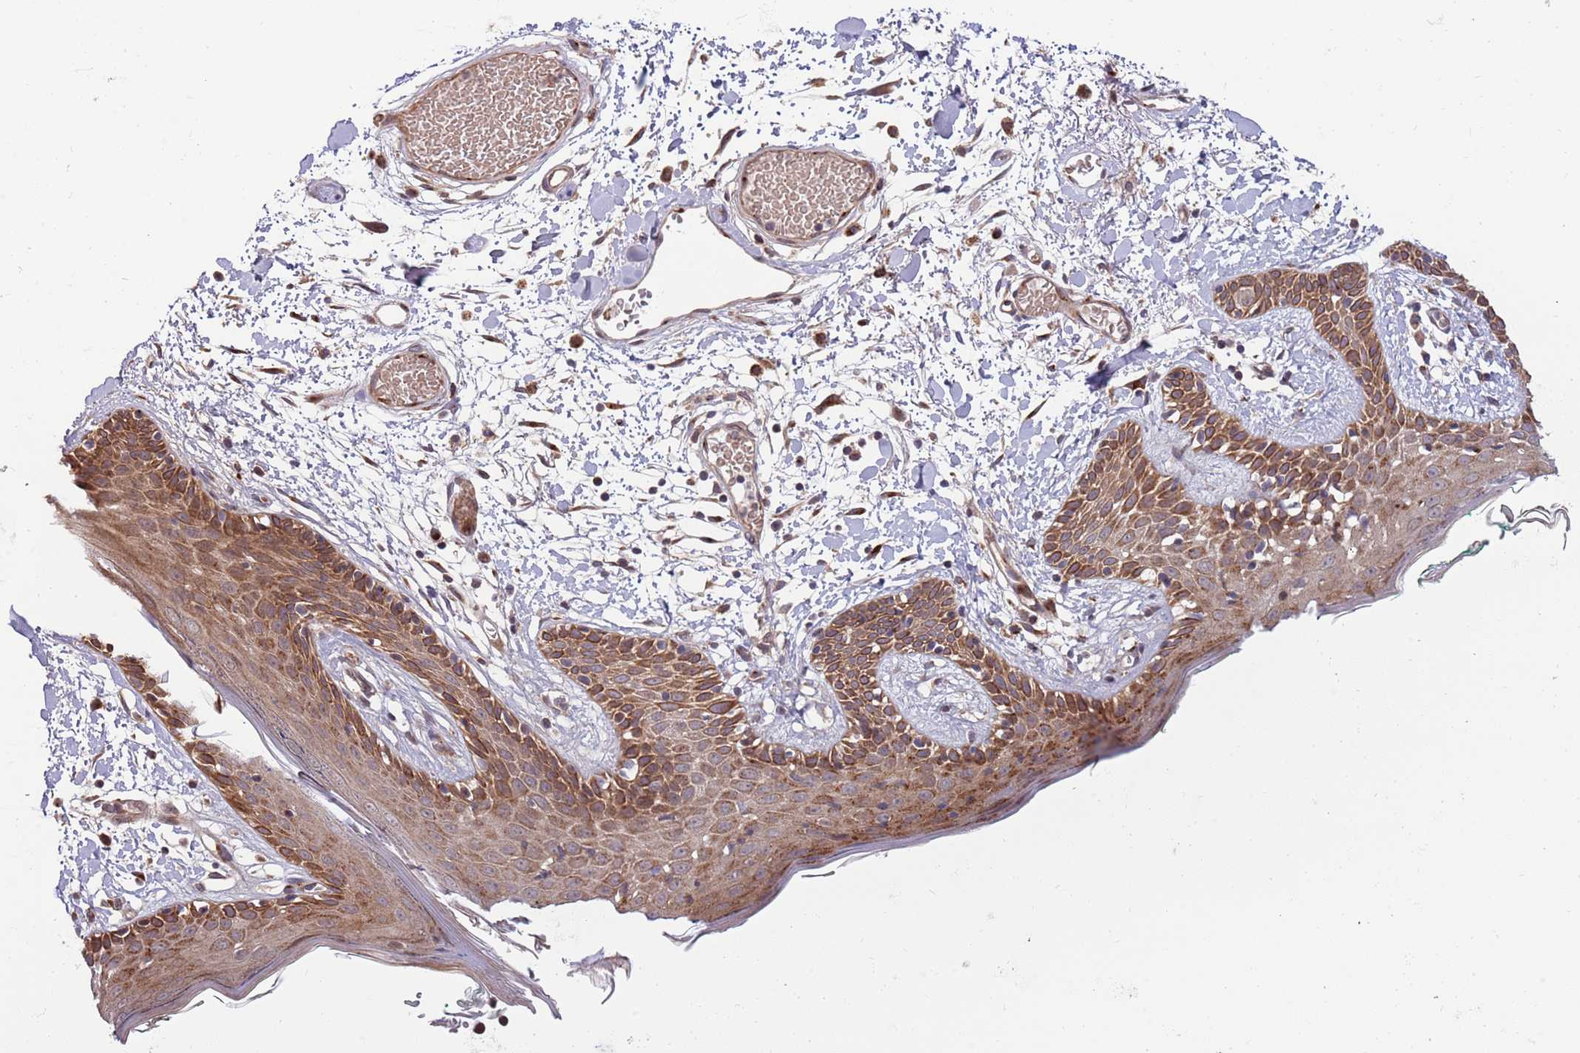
{"staining": {"intensity": "strong", "quantity": ">75%", "location": "cytoplasmic/membranous"}, "tissue": "skin", "cell_type": "Fibroblasts", "image_type": "normal", "snomed": [{"axis": "morphology", "description": "Normal tissue, NOS"}, {"axis": "topography", "description": "Skin"}], "caption": "The immunohistochemical stain highlights strong cytoplasmic/membranous staining in fibroblasts of normal skin. The staining was performed using DAB (3,3'-diaminobenzidine) to visualize the protein expression in brown, while the nuclei were stained in blue with hematoxylin (Magnification: 20x).", "gene": "HAUS3", "patient": {"sex": "male", "age": 79}}